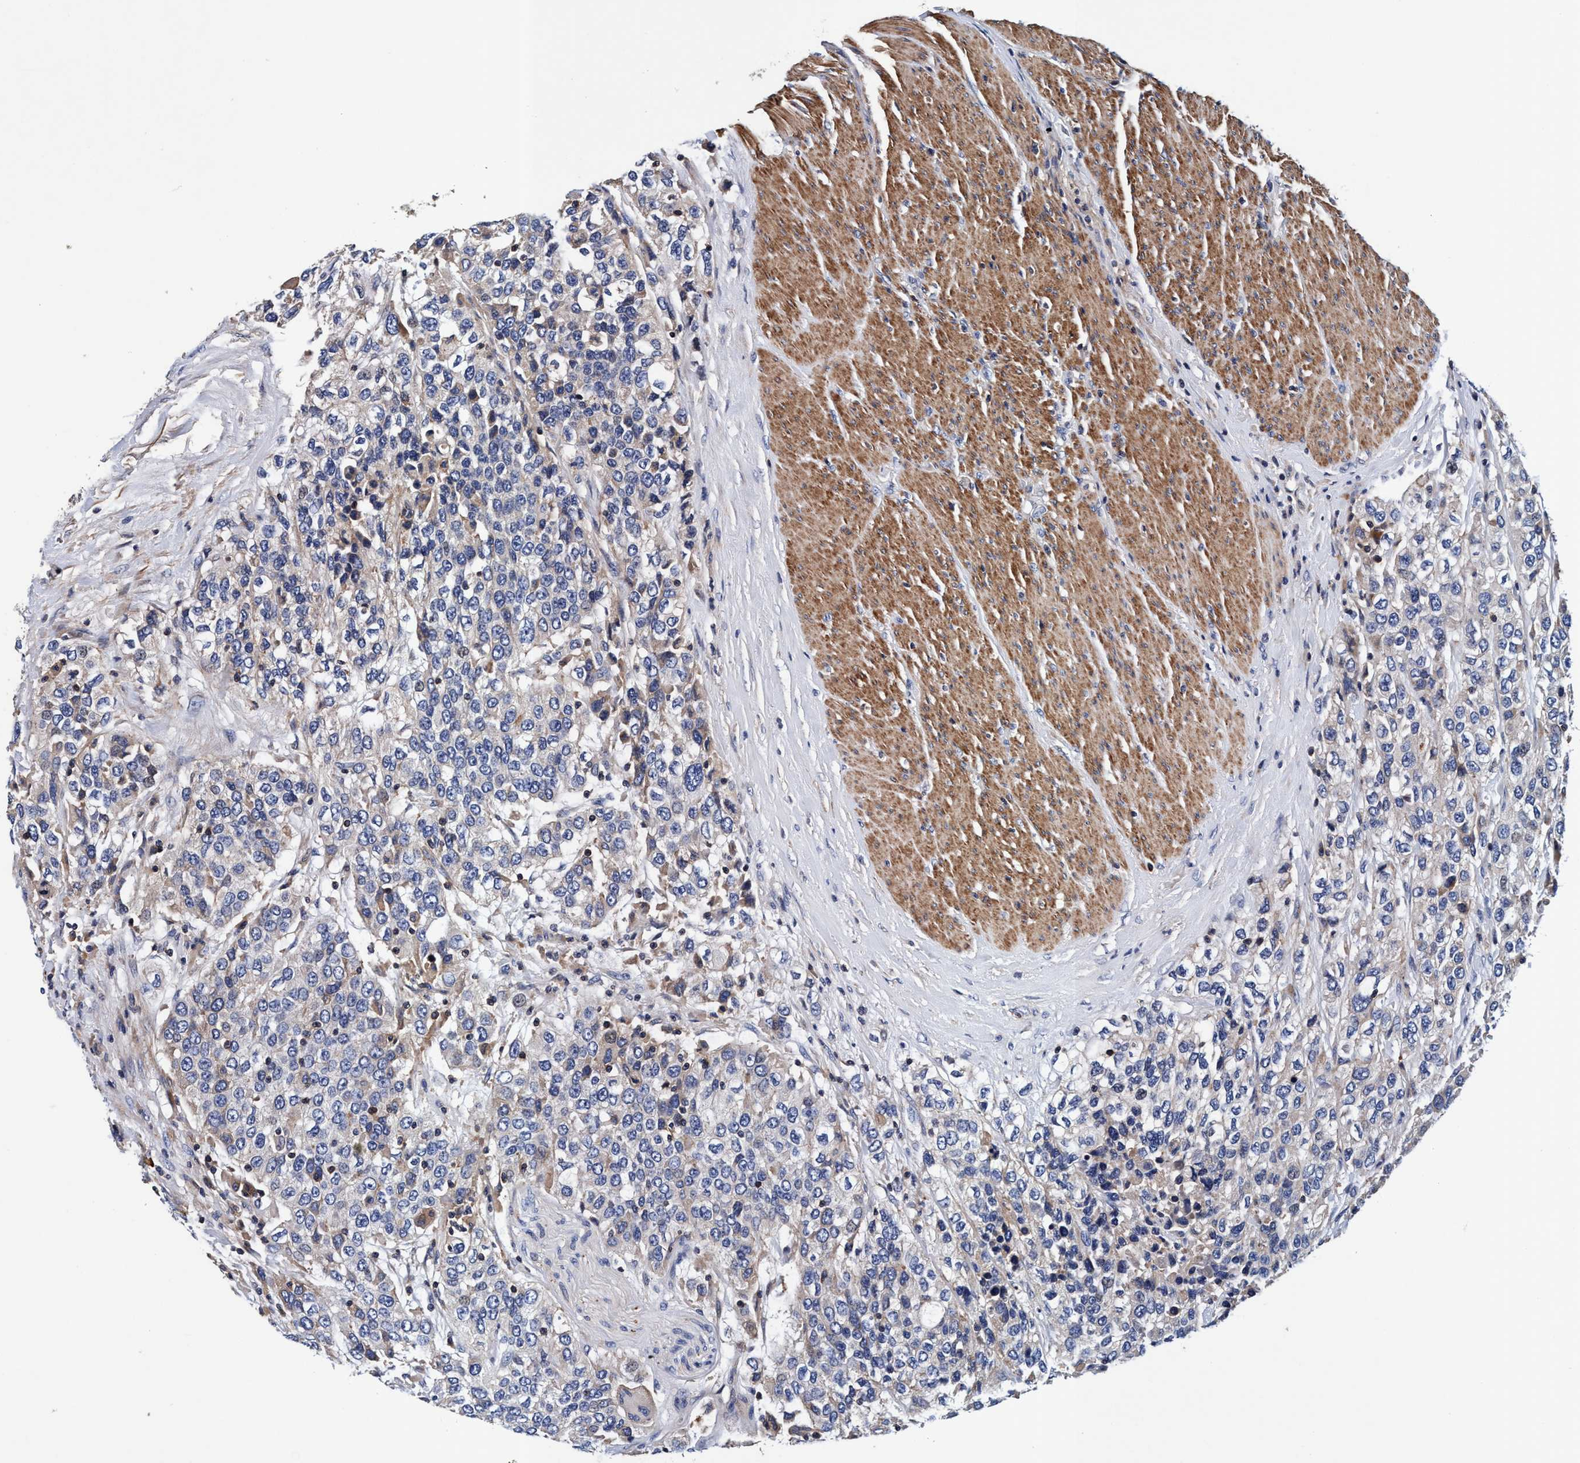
{"staining": {"intensity": "weak", "quantity": "<25%", "location": "cytoplasmic/membranous"}, "tissue": "urothelial cancer", "cell_type": "Tumor cells", "image_type": "cancer", "snomed": [{"axis": "morphology", "description": "Urothelial carcinoma, High grade"}, {"axis": "topography", "description": "Urinary bladder"}], "caption": "The photomicrograph exhibits no significant expression in tumor cells of urothelial carcinoma (high-grade).", "gene": "RNF208", "patient": {"sex": "female", "age": 80}}